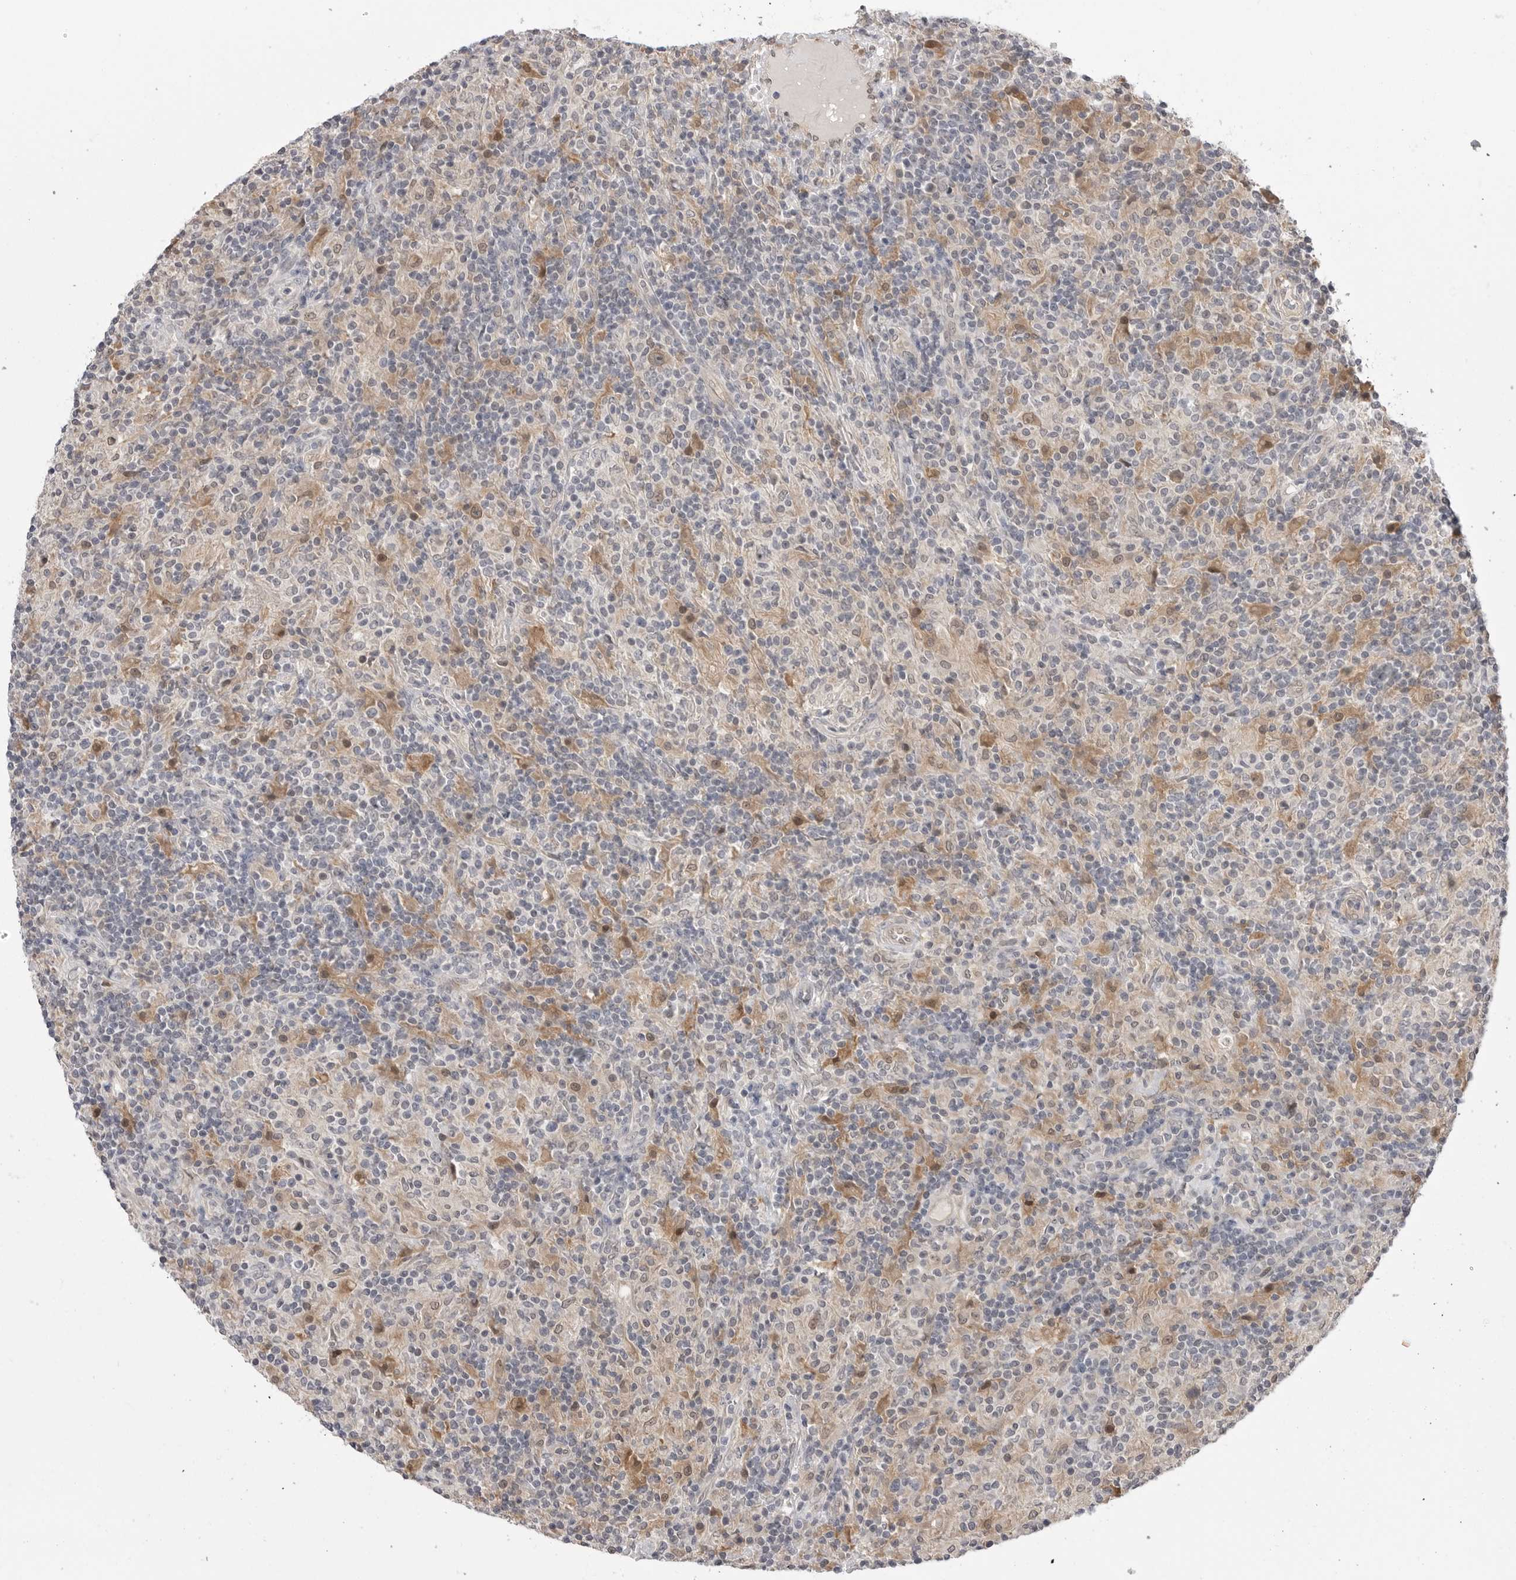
{"staining": {"intensity": "weak", "quantity": "25%-75%", "location": "cytoplasmic/membranous,nuclear"}, "tissue": "lymphoma", "cell_type": "Tumor cells", "image_type": "cancer", "snomed": [{"axis": "morphology", "description": "Hodgkin's disease, NOS"}, {"axis": "topography", "description": "Lymph node"}], "caption": "A high-resolution image shows immunohistochemistry staining of Hodgkin's disease, which displays weak cytoplasmic/membranous and nuclear staining in approximately 25%-75% of tumor cells.", "gene": "PNPO", "patient": {"sex": "male", "age": 70}}